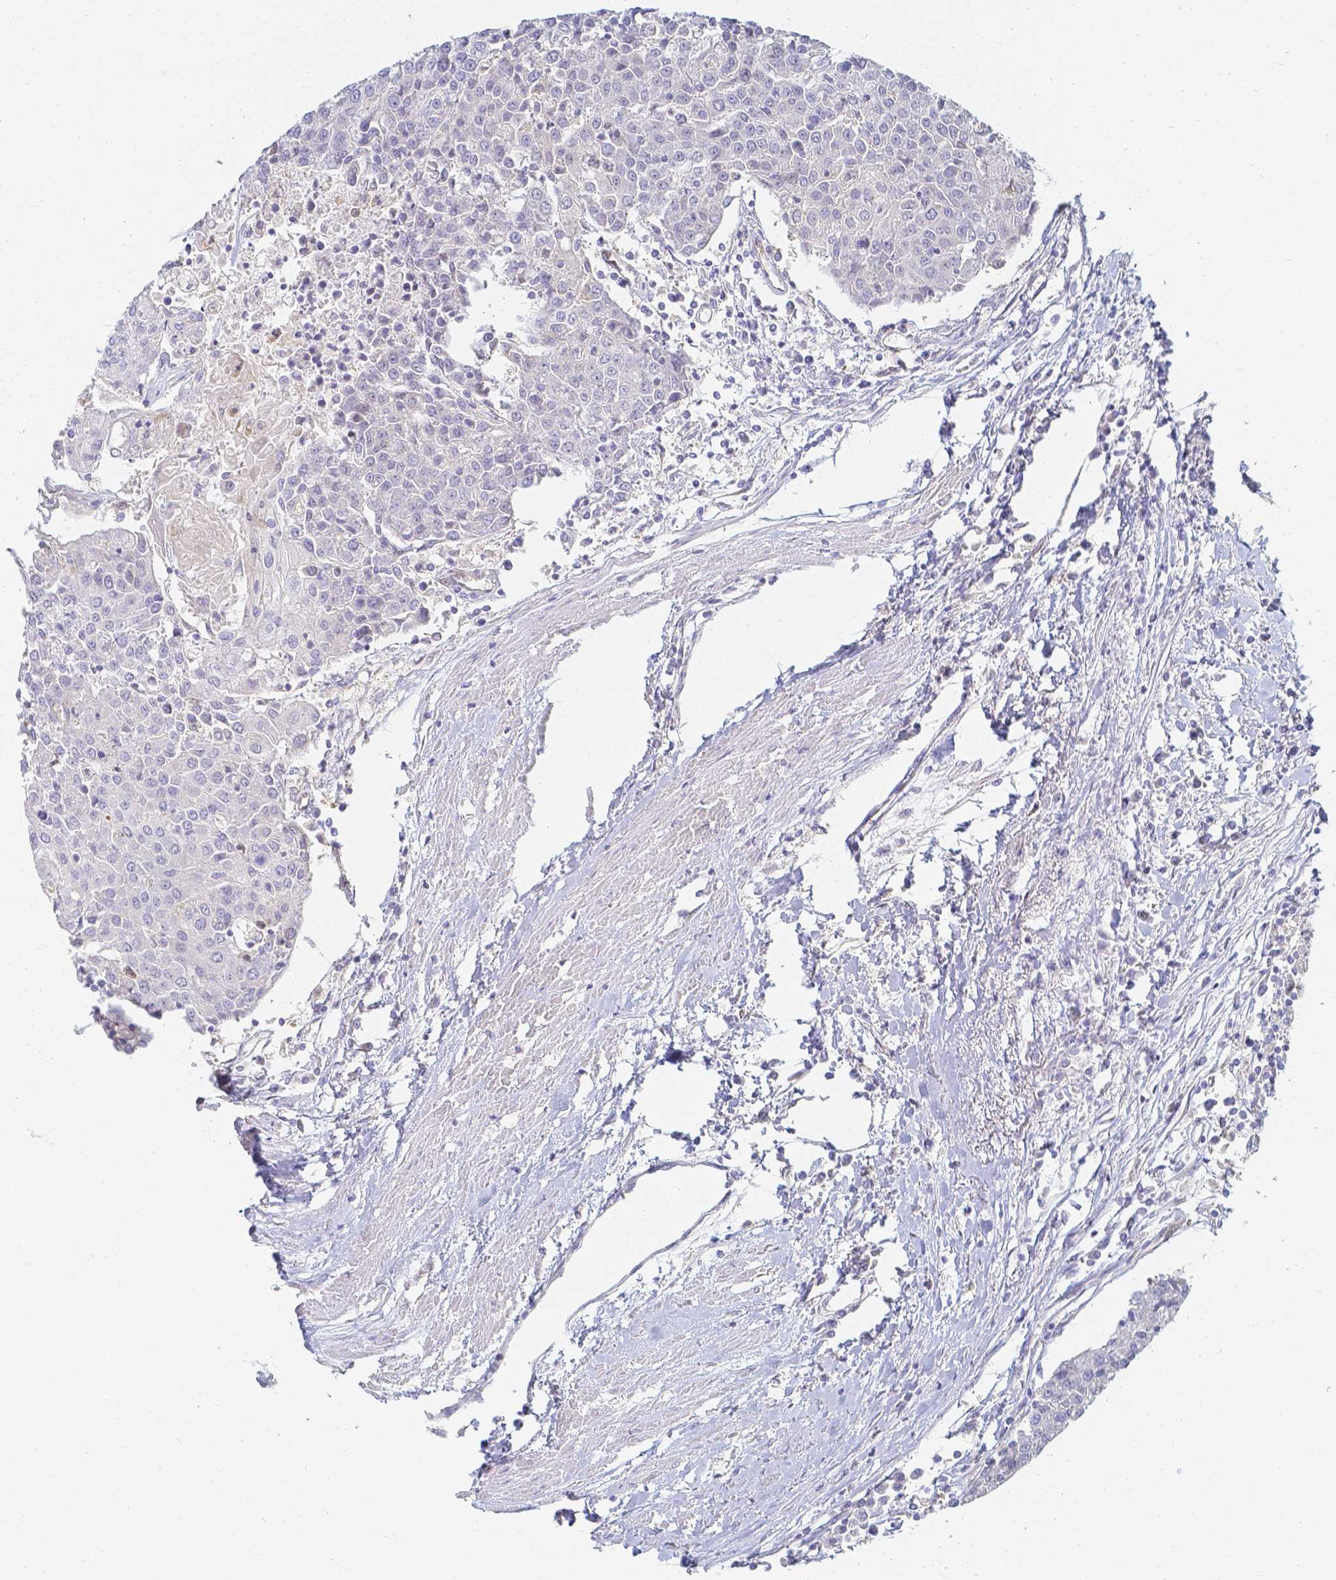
{"staining": {"intensity": "negative", "quantity": "none", "location": "none"}, "tissue": "urothelial cancer", "cell_type": "Tumor cells", "image_type": "cancer", "snomed": [{"axis": "morphology", "description": "Urothelial carcinoma, High grade"}, {"axis": "topography", "description": "Urinary bladder"}], "caption": "Immunohistochemistry photomicrograph of urothelial carcinoma (high-grade) stained for a protein (brown), which shows no expression in tumor cells.", "gene": "KCNH1", "patient": {"sex": "female", "age": 85}}